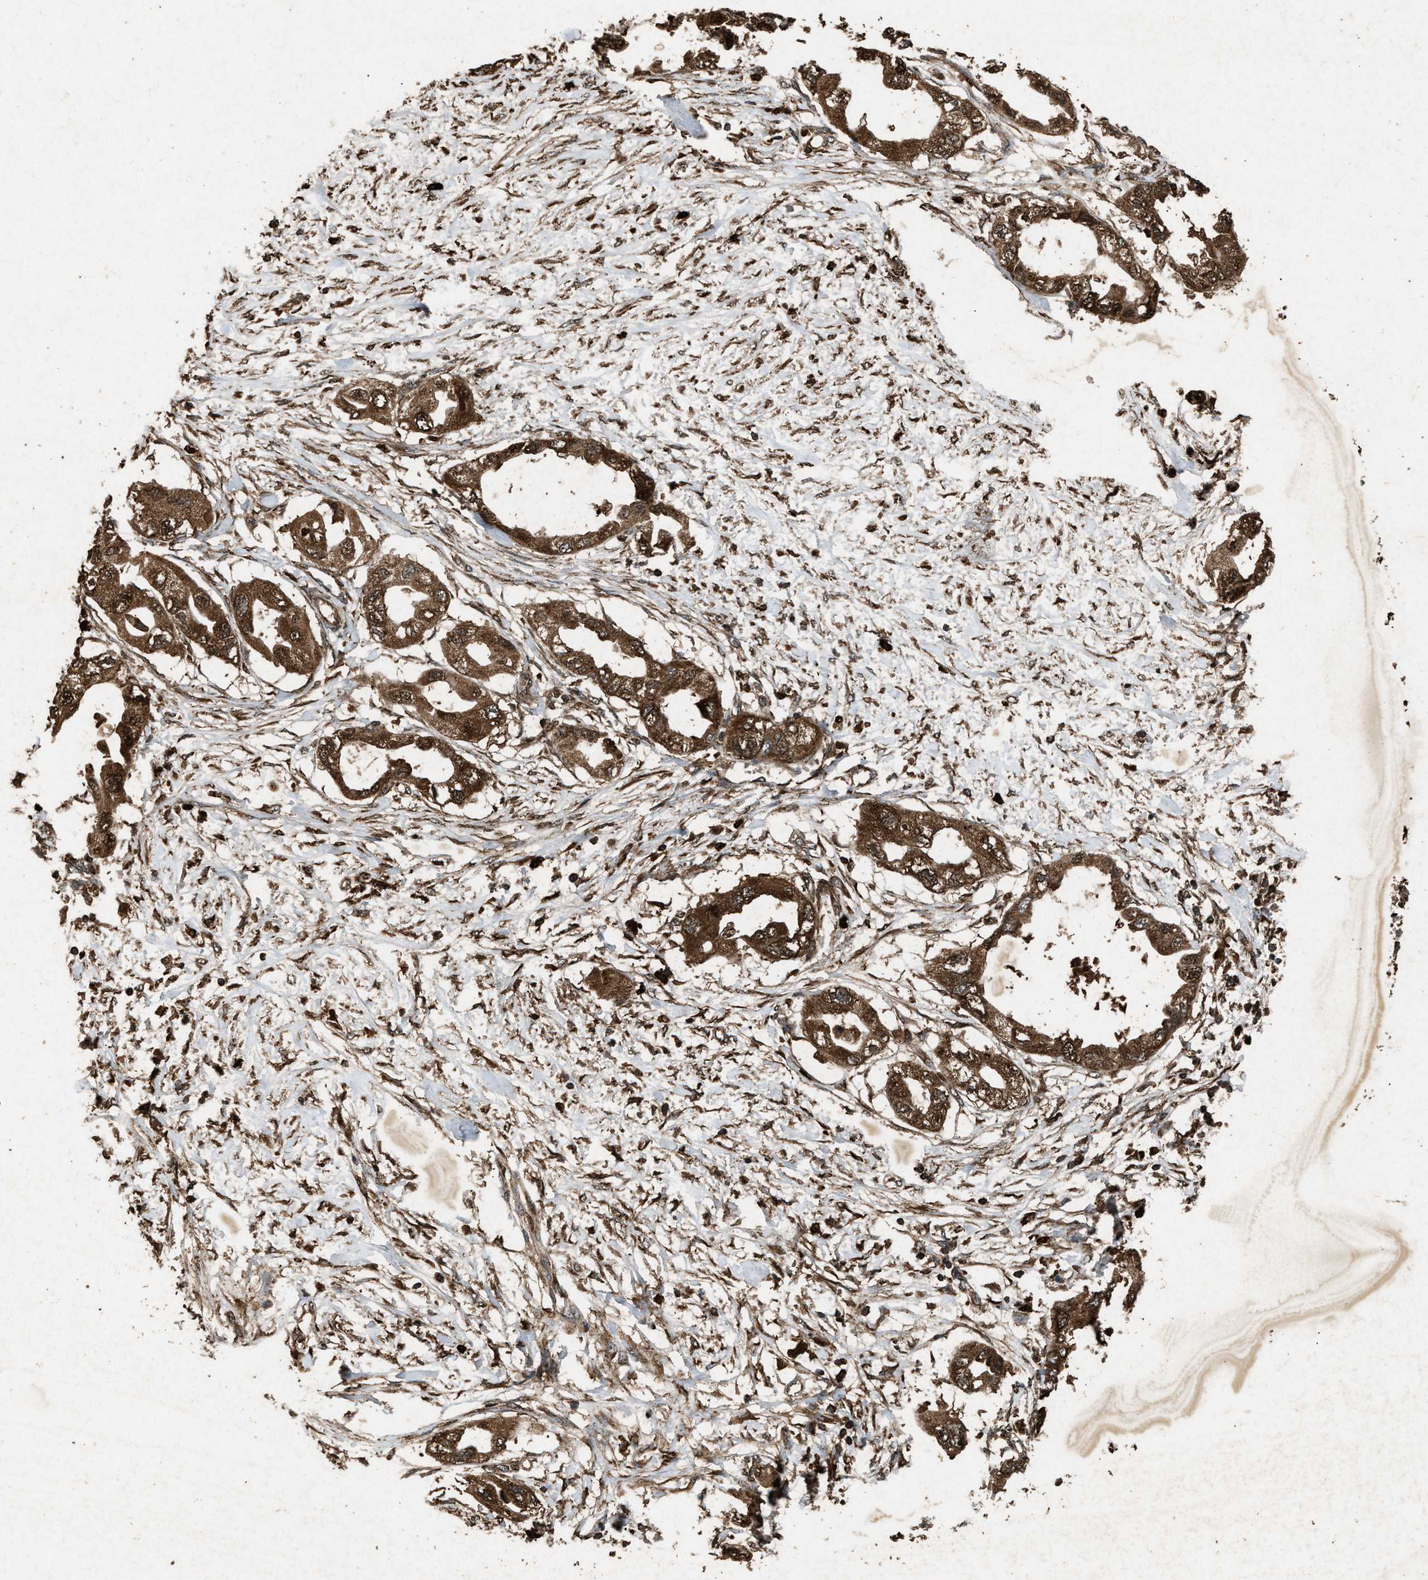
{"staining": {"intensity": "strong", "quantity": ">75%", "location": "cytoplasmic/membranous"}, "tissue": "endometrial cancer", "cell_type": "Tumor cells", "image_type": "cancer", "snomed": [{"axis": "morphology", "description": "Adenocarcinoma, NOS"}, {"axis": "topography", "description": "Endometrium"}], "caption": "Immunohistochemical staining of human endometrial adenocarcinoma displays high levels of strong cytoplasmic/membranous staining in about >75% of tumor cells.", "gene": "PSMD1", "patient": {"sex": "female", "age": 67}}